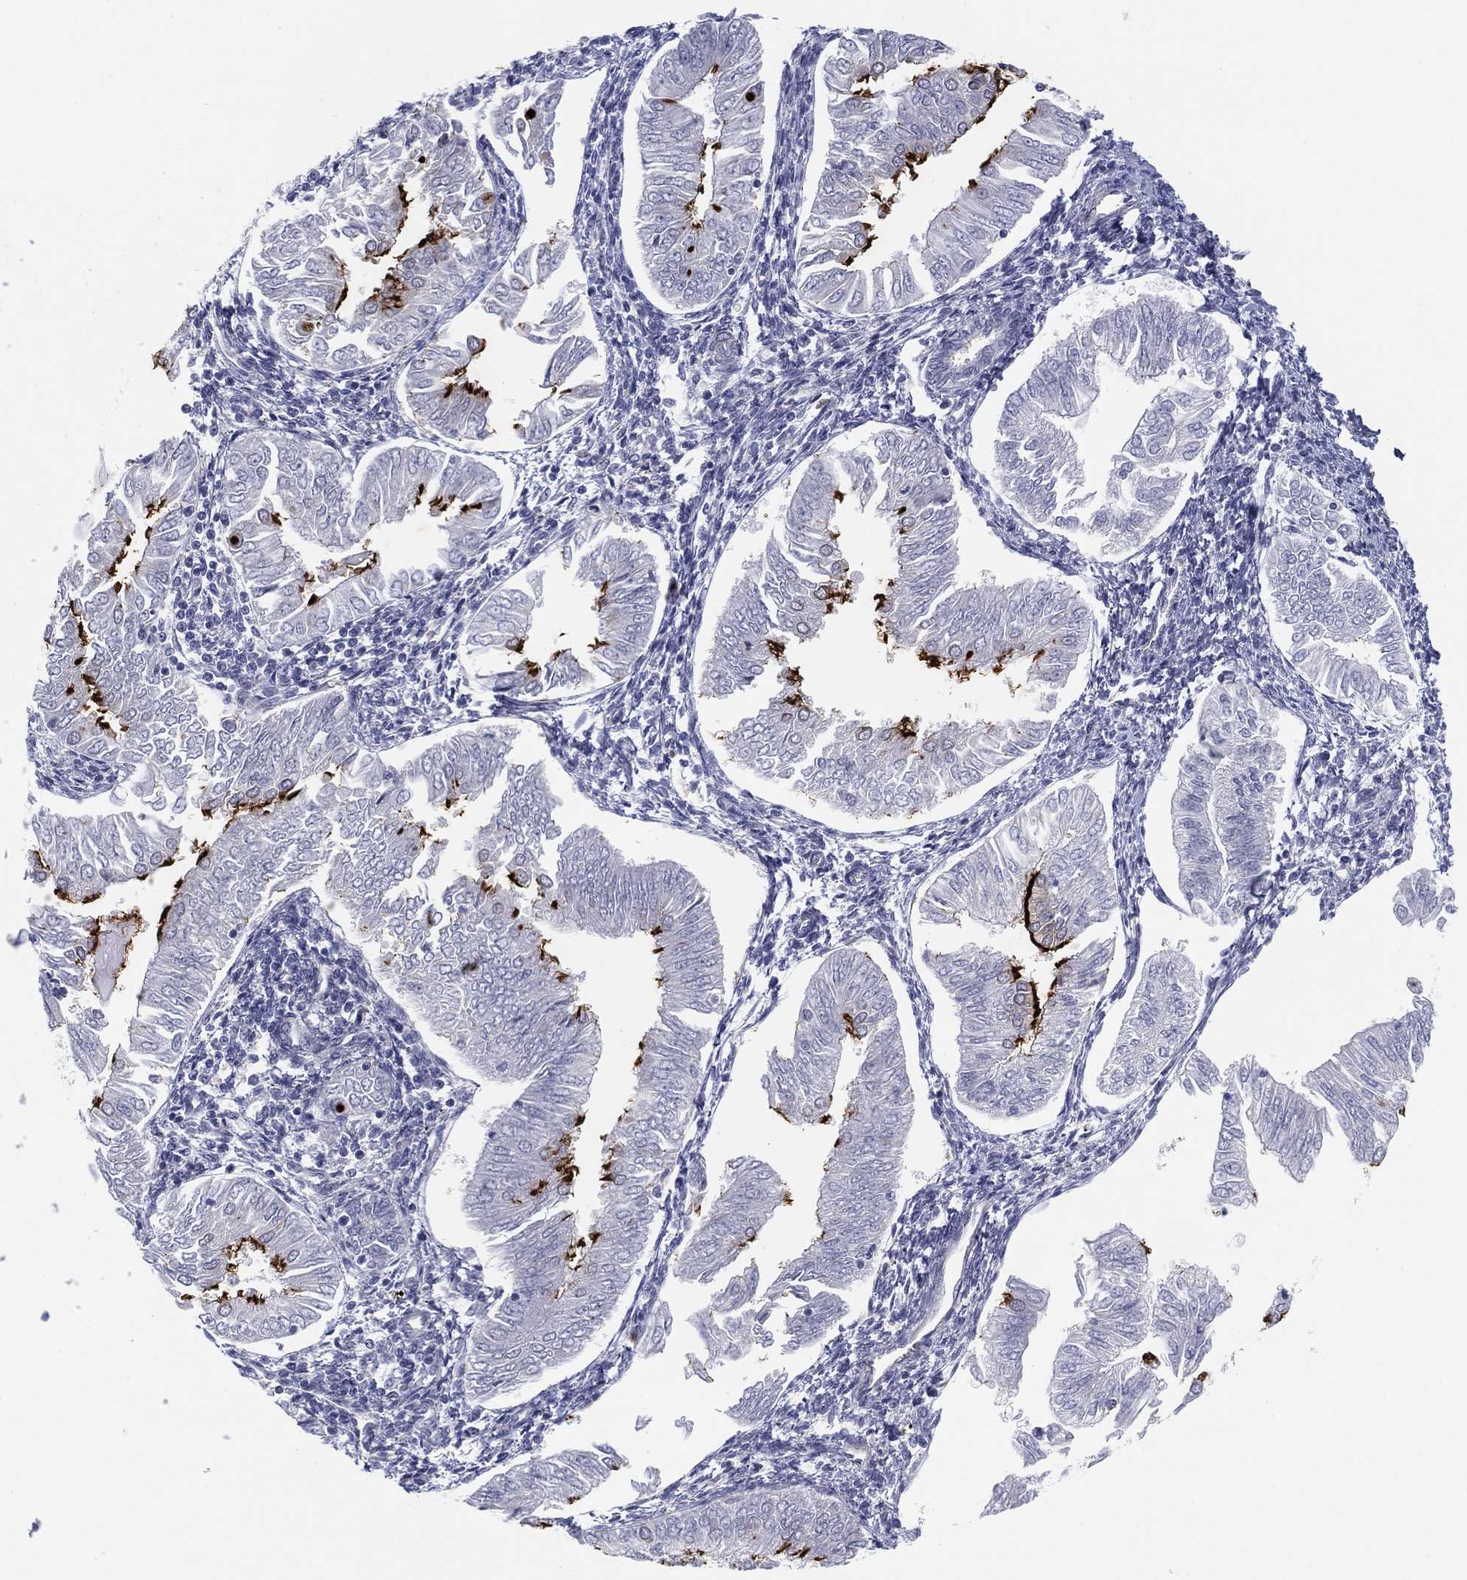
{"staining": {"intensity": "strong", "quantity": "<25%", "location": "cytoplasmic/membranous"}, "tissue": "endometrial cancer", "cell_type": "Tumor cells", "image_type": "cancer", "snomed": [{"axis": "morphology", "description": "Adenocarcinoma, NOS"}, {"axis": "topography", "description": "Endometrium"}], "caption": "This photomicrograph demonstrates endometrial cancer stained with IHC to label a protein in brown. The cytoplasmic/membranous of tumor cells show strong positivity for the protein. Nuclei are counter-stained blue.", "gene": "MLF1", "patient": {"sex": "female", "age": 53}}